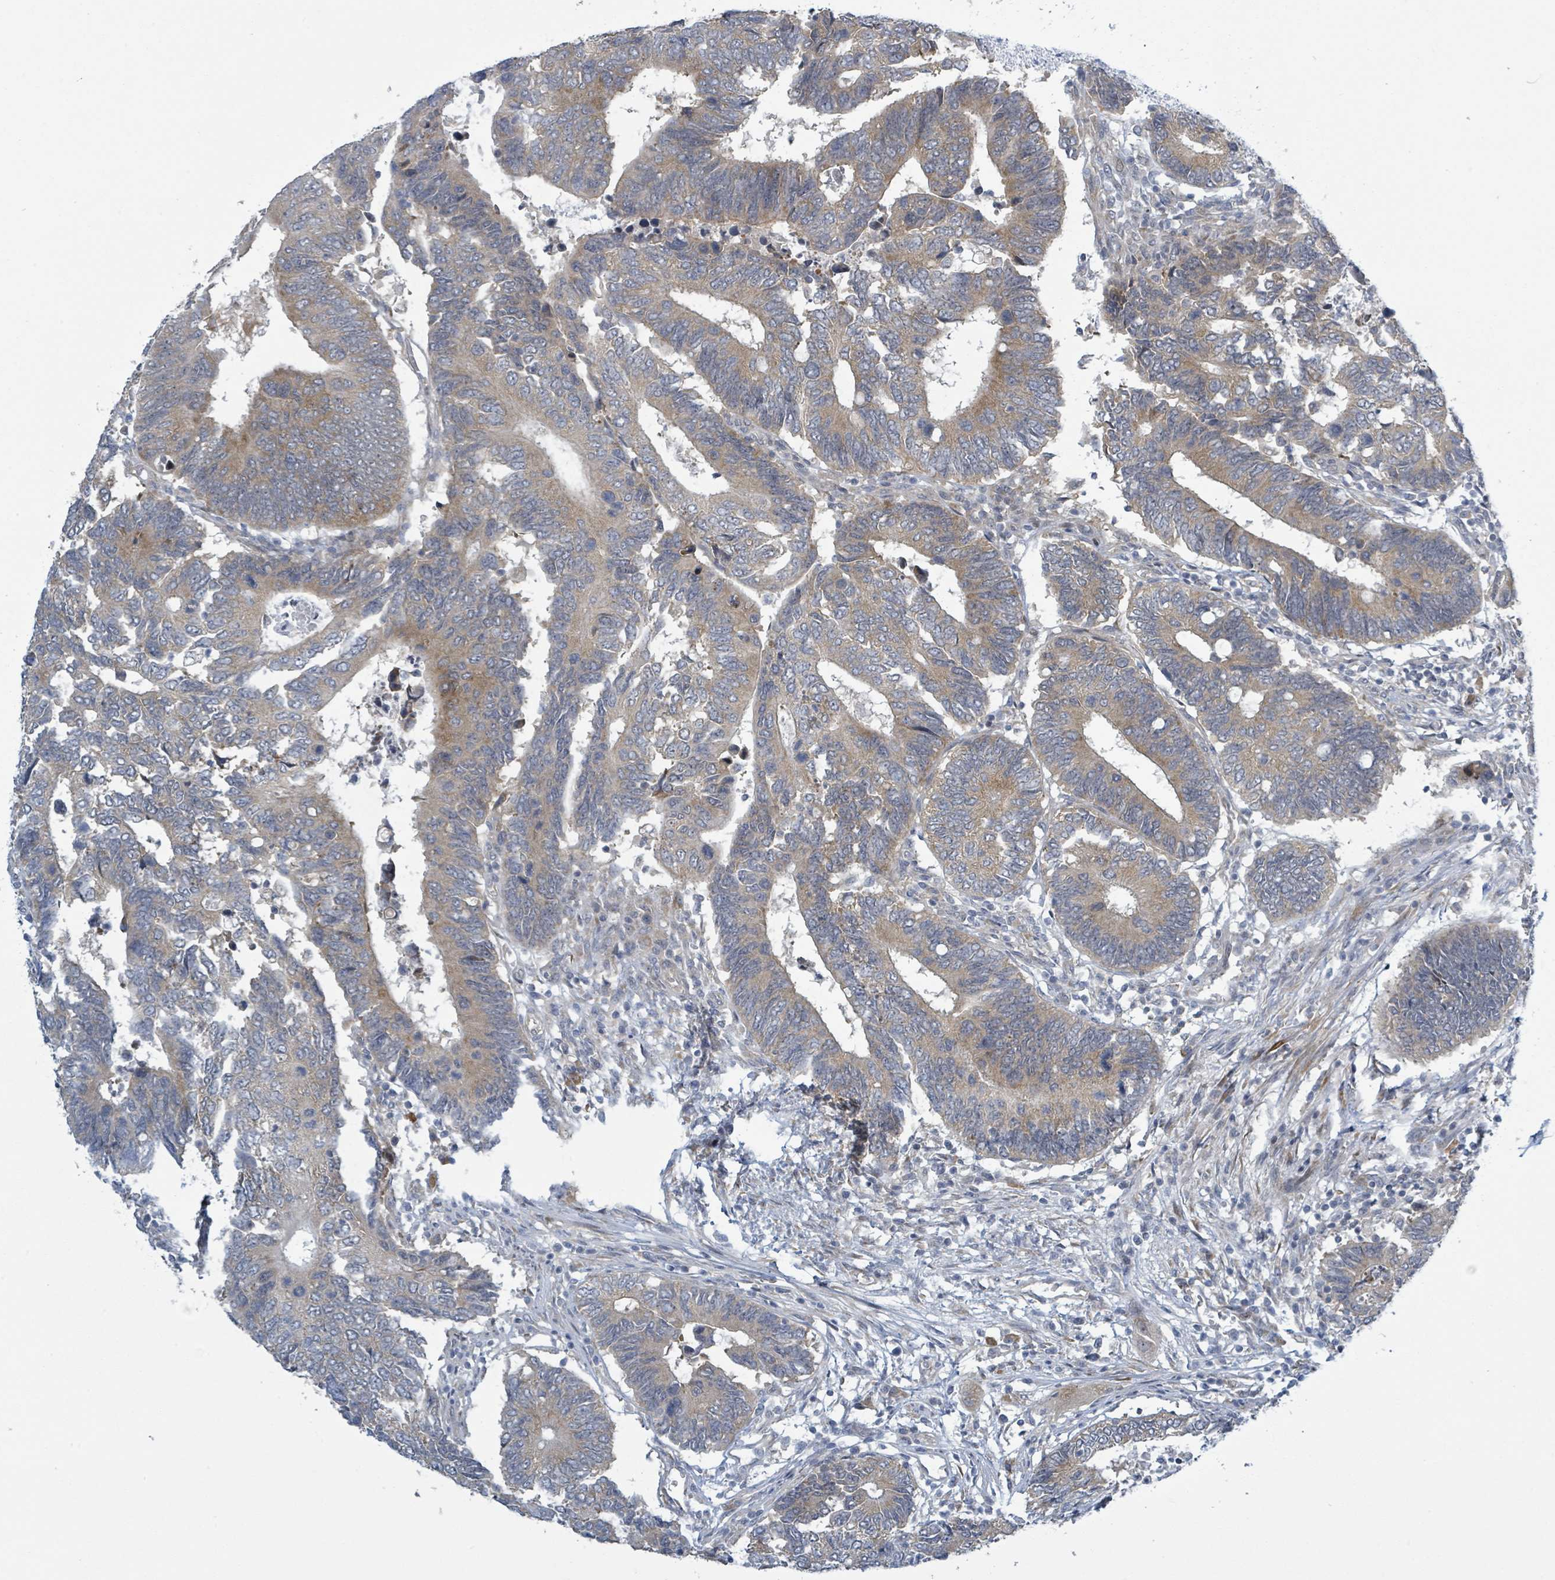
{"staining": {"intensity": "moderate", "quantity": "25%-75%", "location": "cytoplasmic/membranous"}, "tissue": "colorectal cancer", "cell_type": "Tumor cells", "image_type": "cancer", "snomed": [{"axis": "morphology", "description": "Adenocarcinoma, NOS"}, {"axis": "topography", "description": "Colon"}], "caption": "Colorectal cancer was stained to show a protein in brown. There is medium levels of moderate cytoplasmic/membranous expression in about 25%-75% of tumor cells. The protein is shown in brown color, while the nuclei are stained blue.", "gene": "RPL32", "patient": {"sex": "male", "age": 87}}